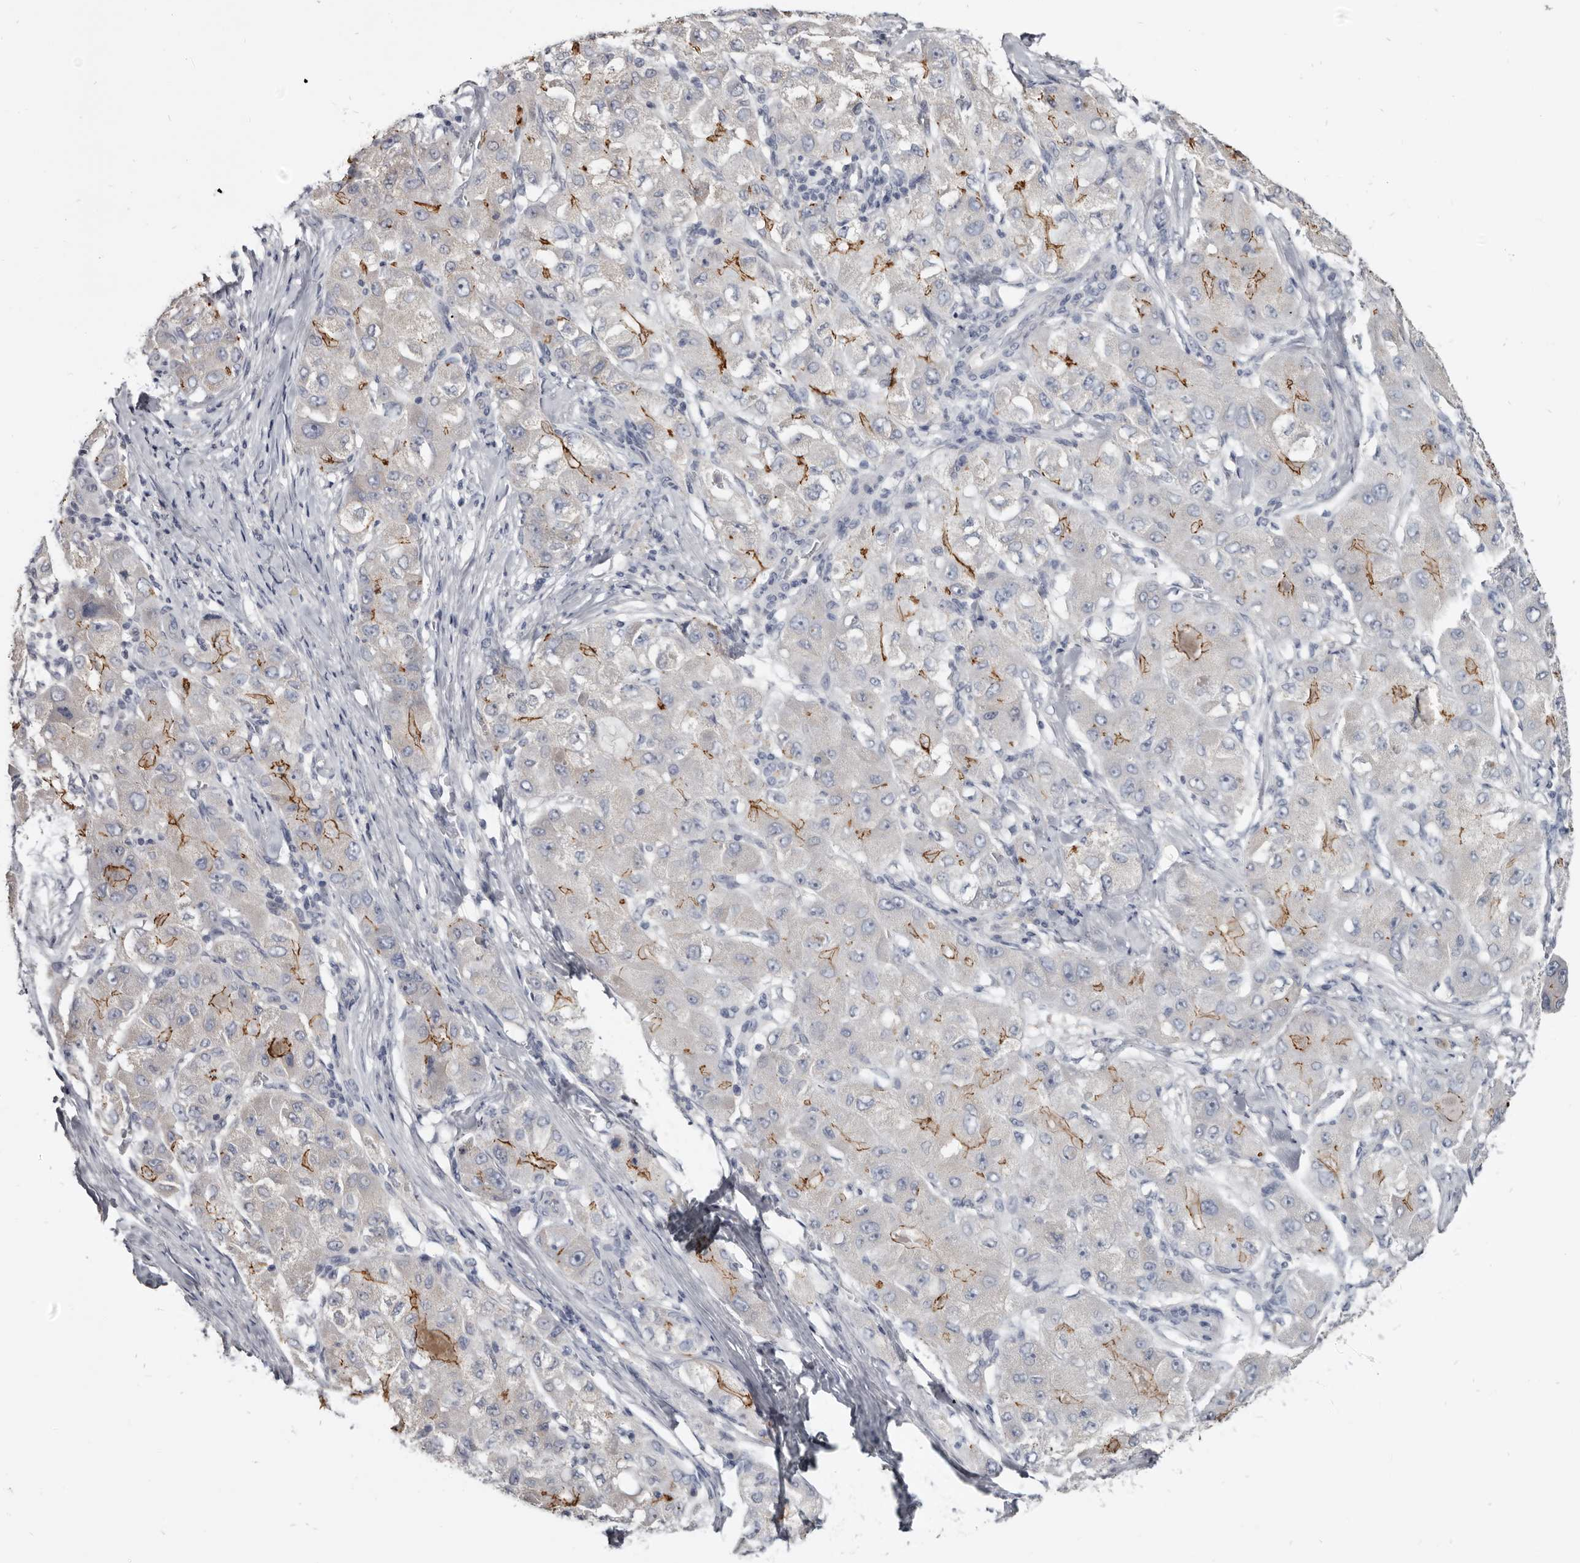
{"staining": {"intensity": "moderate", "quantity": "25%-75%", "location": "cytoplasmic/membranous"}, "tissue": "liver cancer", "cell_type": "Tumor cells", "image_type": "cancer", "snomed": [{"axis": "morphology", "description": "Carcinoma, Hepatocellular, NOS"}, {"axis": "topography", "description": "Liver"}], "caption": "Immunohistochemical staining of human liver cancer (hepatocellular carcinoma) reveals moderate cytoplasmic/membranous protein staining in approximately 25%-75% of tumor cells.", "gene": "CGN", "patient": {"sex": "male", "age": 80}}